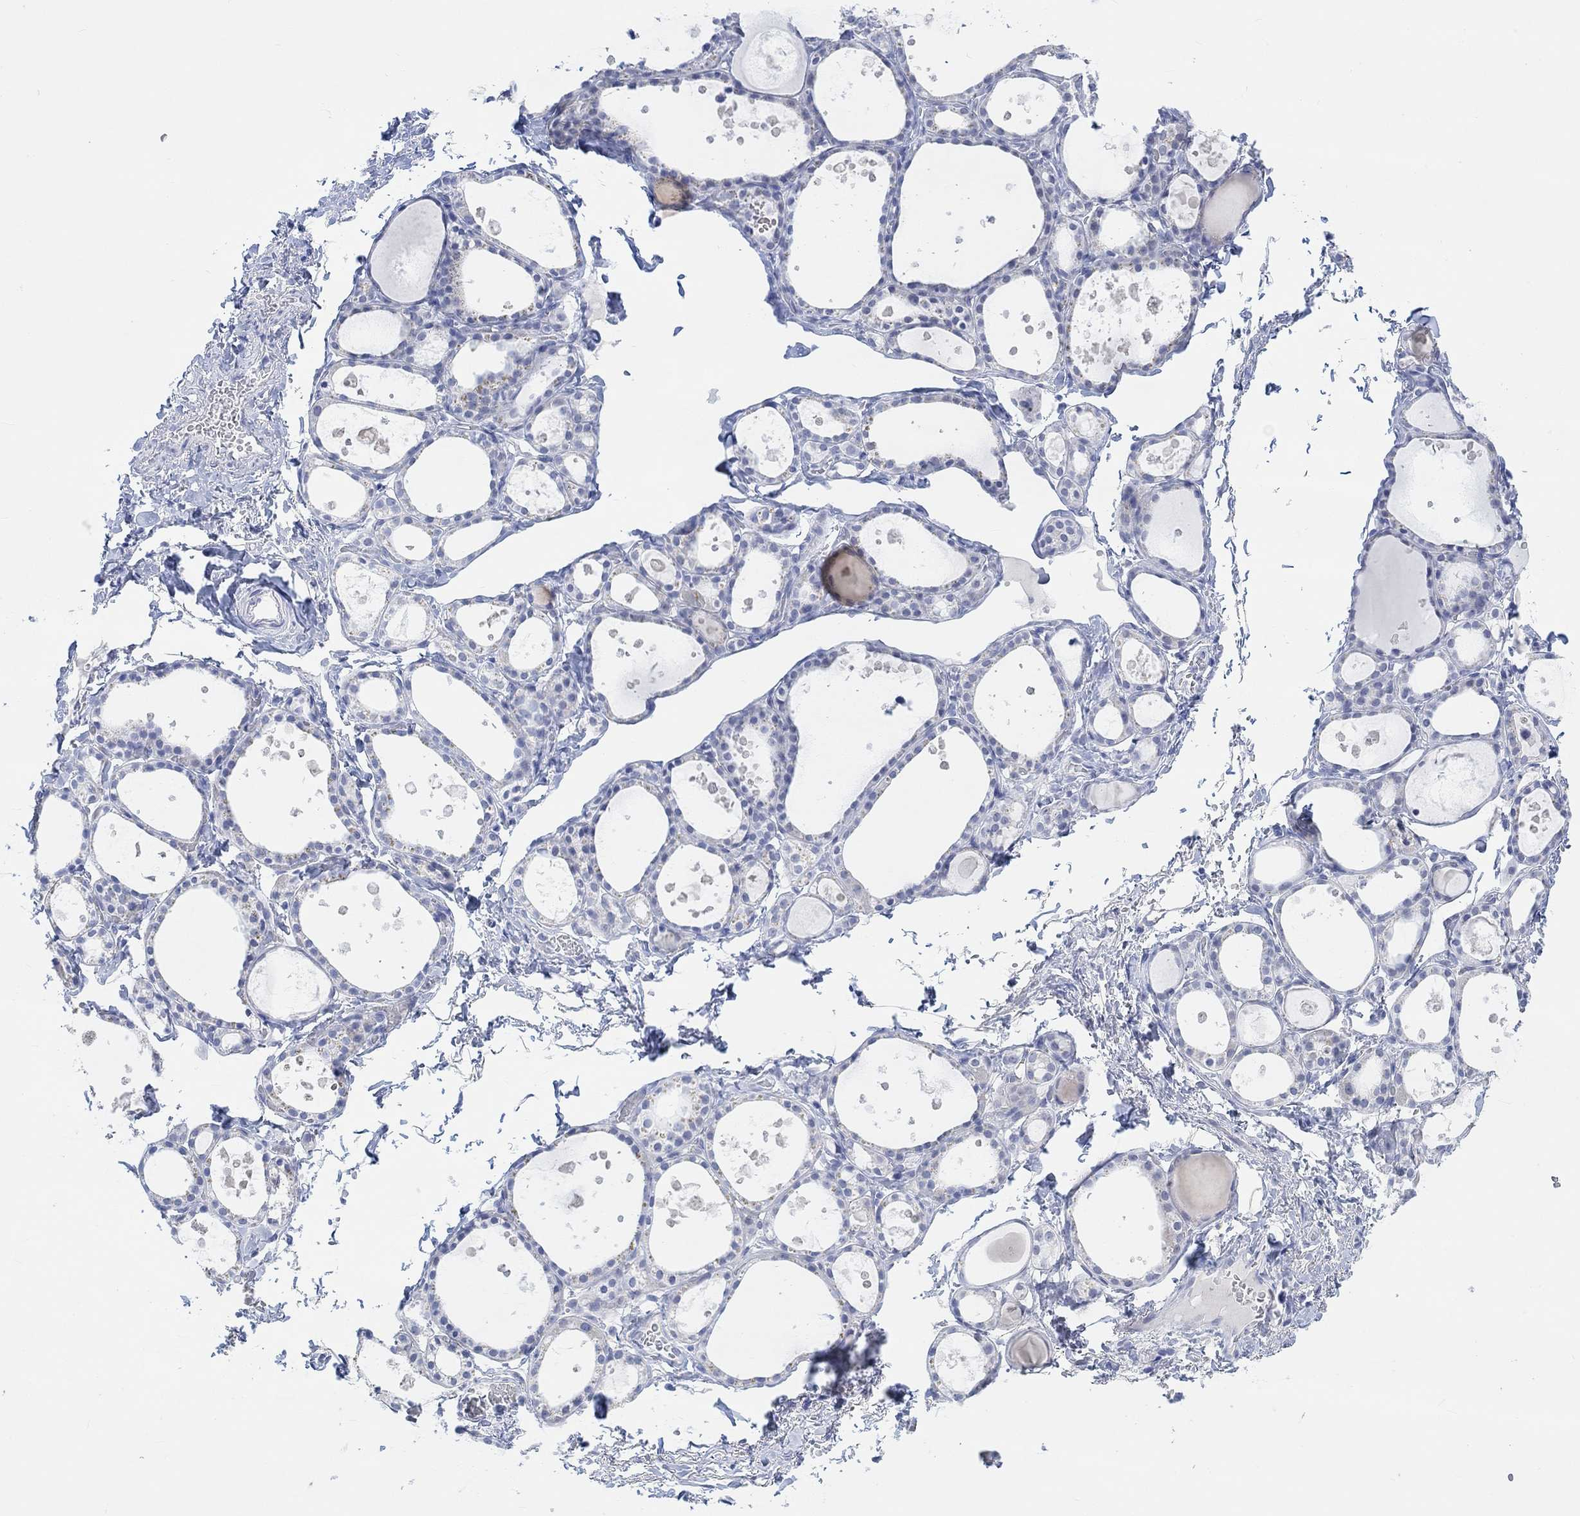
{"staining": {"intensity": "negative", "quantity": "none", "location": "none"}, "tissue": "thyroid gland", "cell_type": "Glandular cells", "image_type": "normal", "snomed": [{"axis": "morphology", "description": "Normal tissue, NOS"}, {"axis": "topography", "description": "Thyroid gland"}], "caption": "Immunohistochemical staining of benign thyroid gland demonstrates no significant staining in glandular cells.", "gene": "AK8", "patient": {"sex": "male", "age": 68}}